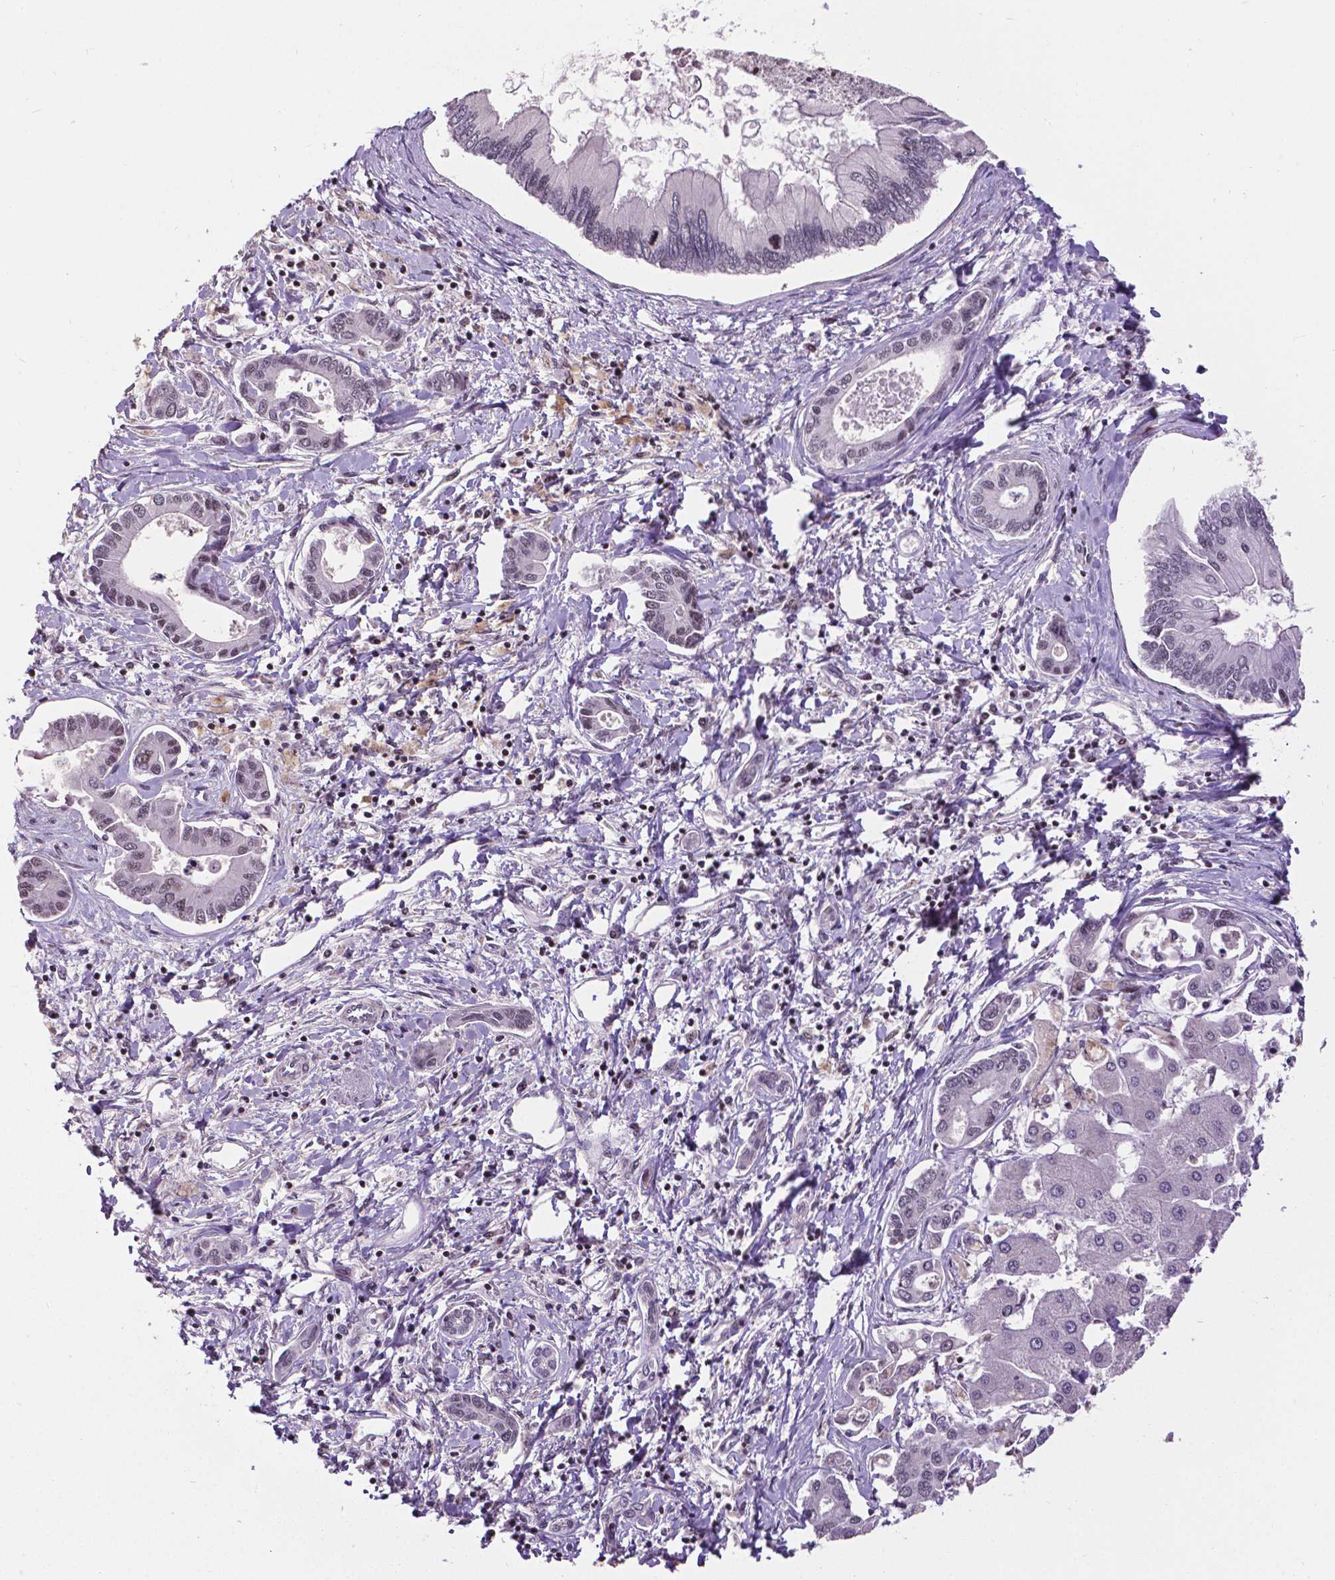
{"staining": {"intensity": "negative", "quantity": "none", "location": "none"}, "tissue": "liver cancer", "cell_type": "Tumor cells", "image_type": "cancer", "snomed": [{"axis": "morphology", "description": "Cholangiocarcinoma"}, {"axis": "topography", "description": "Liver"}], "caption": "There is no significant positivity in tumor cells of liver cholangiocarcinoma. The staining is performed using DAB brown chromogen with nuclei counter-stained in using hematoxylin.", "gene": "CTCF", "patient": {"sex": "male", "age": 66}}